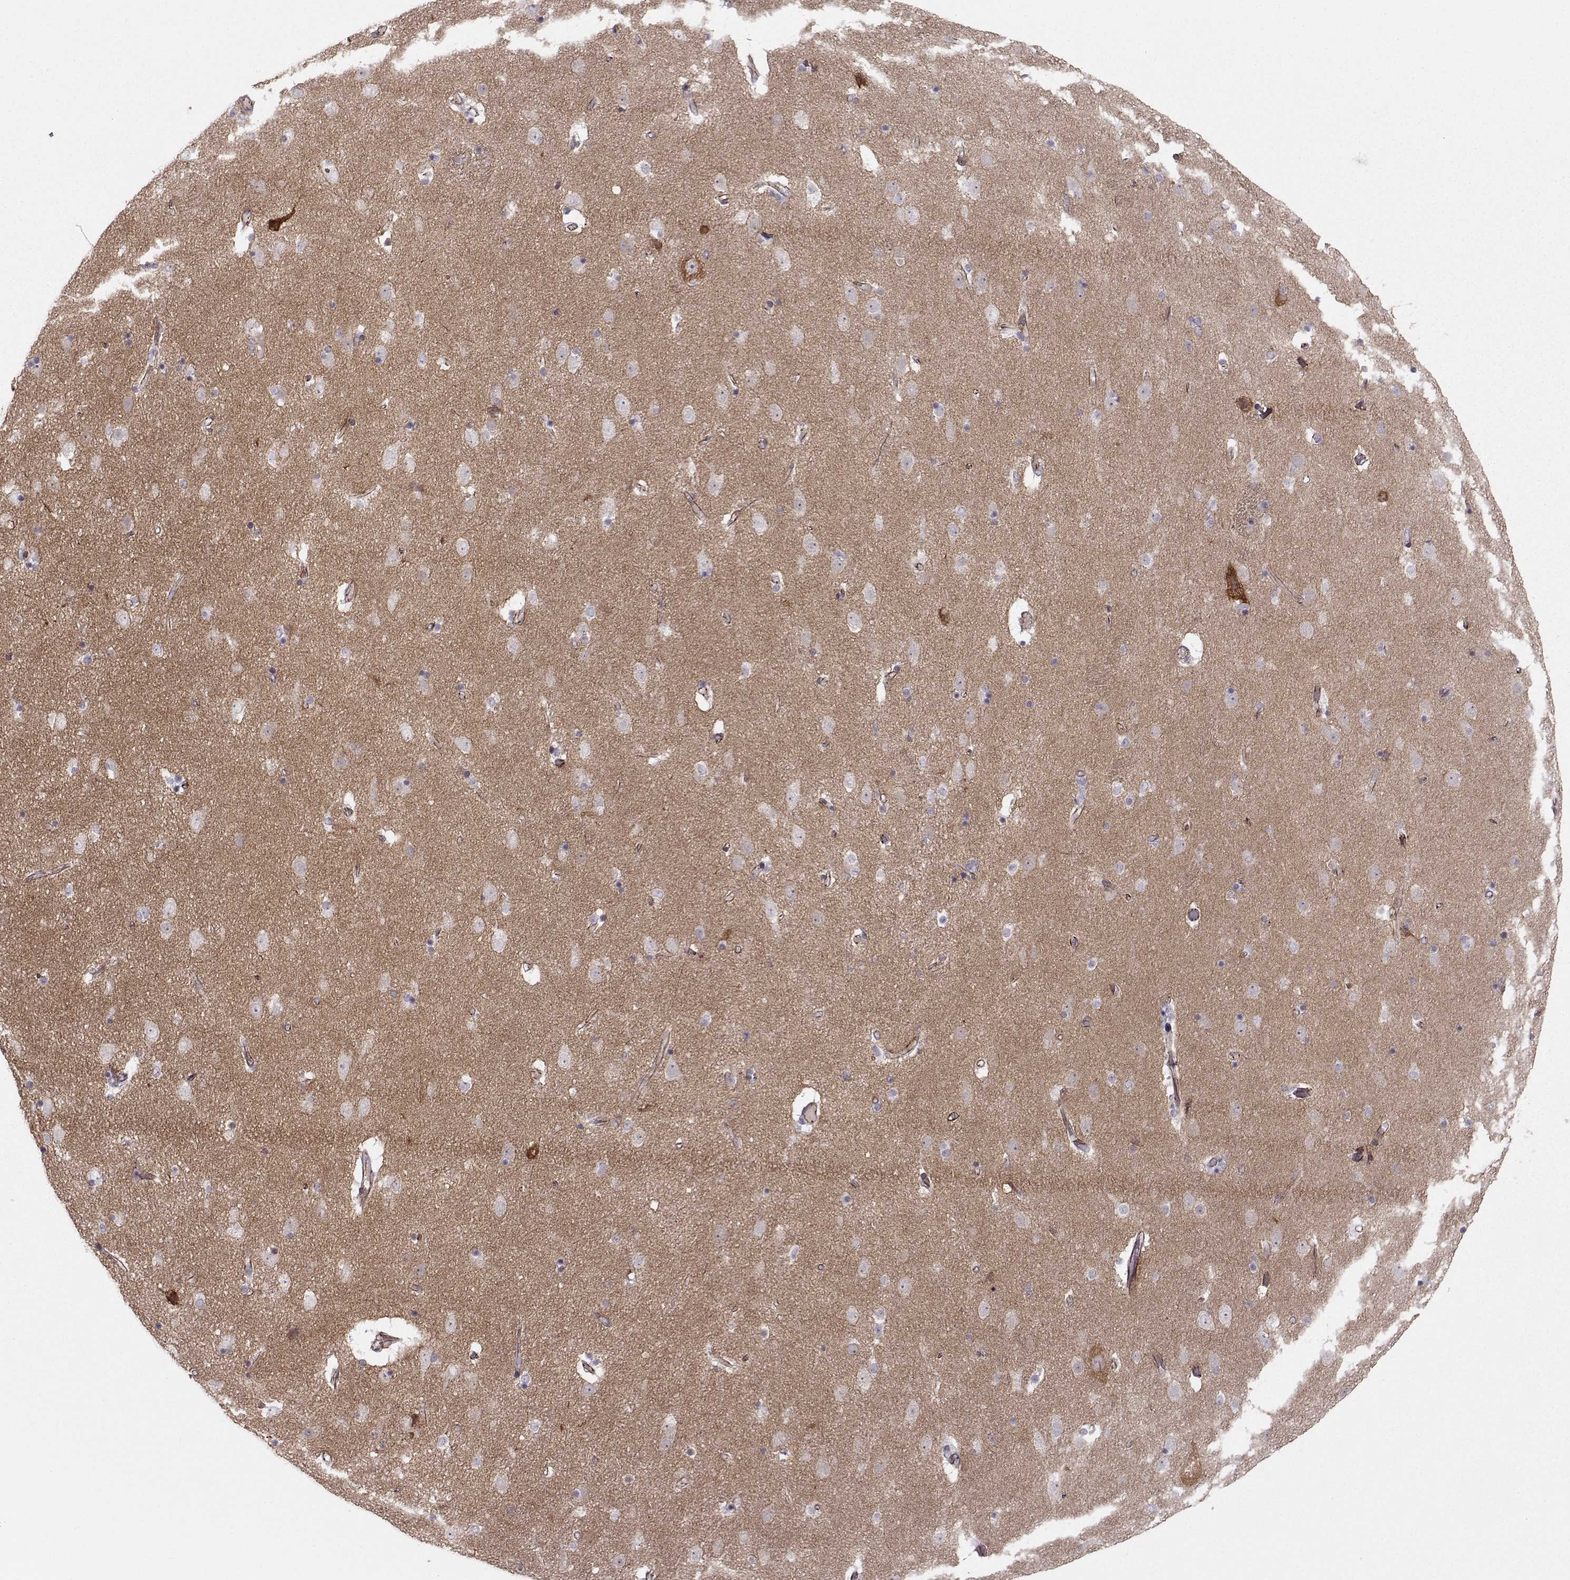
{"staining": {"intensity": "negative", "quantity": "none", "location": "none"}, "tissue": "caudate", "cell_type": "Glial cells", "image_type": "normal", "snomed": [{"axis": "morphology", "description": "Normal tissue, NOS"}, {"axis": "topography", "description": "Lateral ventricle wall"}], "caption": "This photomicrograph is of normal caudate stained with immunohistochemistry to label a protein in brown with the nuclei are counter-stained blue. There is no expression in glial cells.", "gene": "MAST1", "patient": {"sex": "female", "age": 71}}